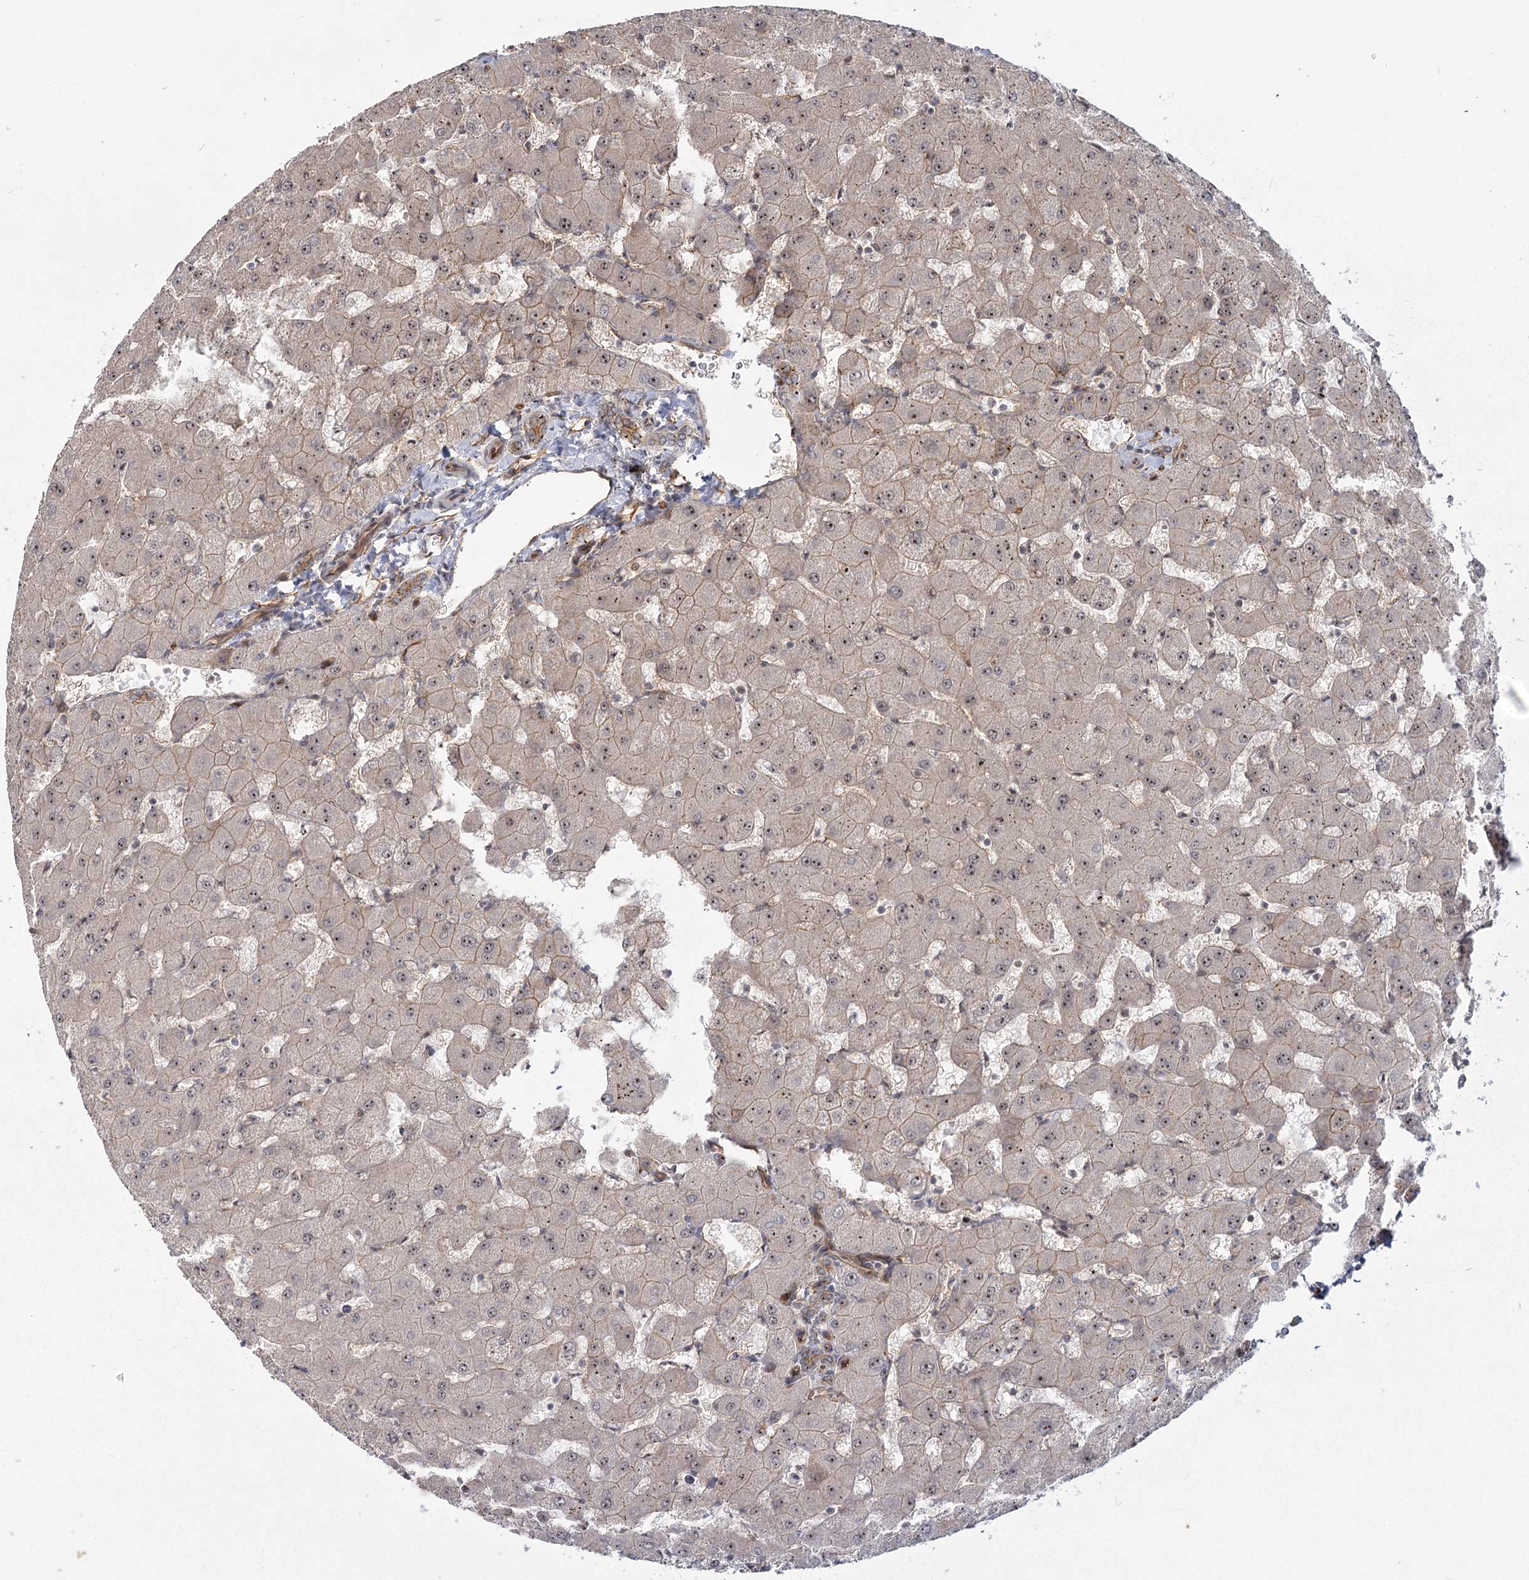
{"staining": {"intensity": "weak", "quantity": "25%-75%", "location": "cytoplasmic/membranous"}, "tissue": "liver", "cell_type": "Cholangiocytes", "image_type": "normal", "snomed": [{"axis": "morphology", "description": "Normal tissue, NOS"}, {"axis": "topography", "description": "Liver"}], "caption": "Liver stained with a brown dye displays weak cytoplasmic/membranous positive staining in approximately 25%-75% of cholangiocytes.", "gene": "RPP14", "patient": {"sex": "female", "age": 63}}